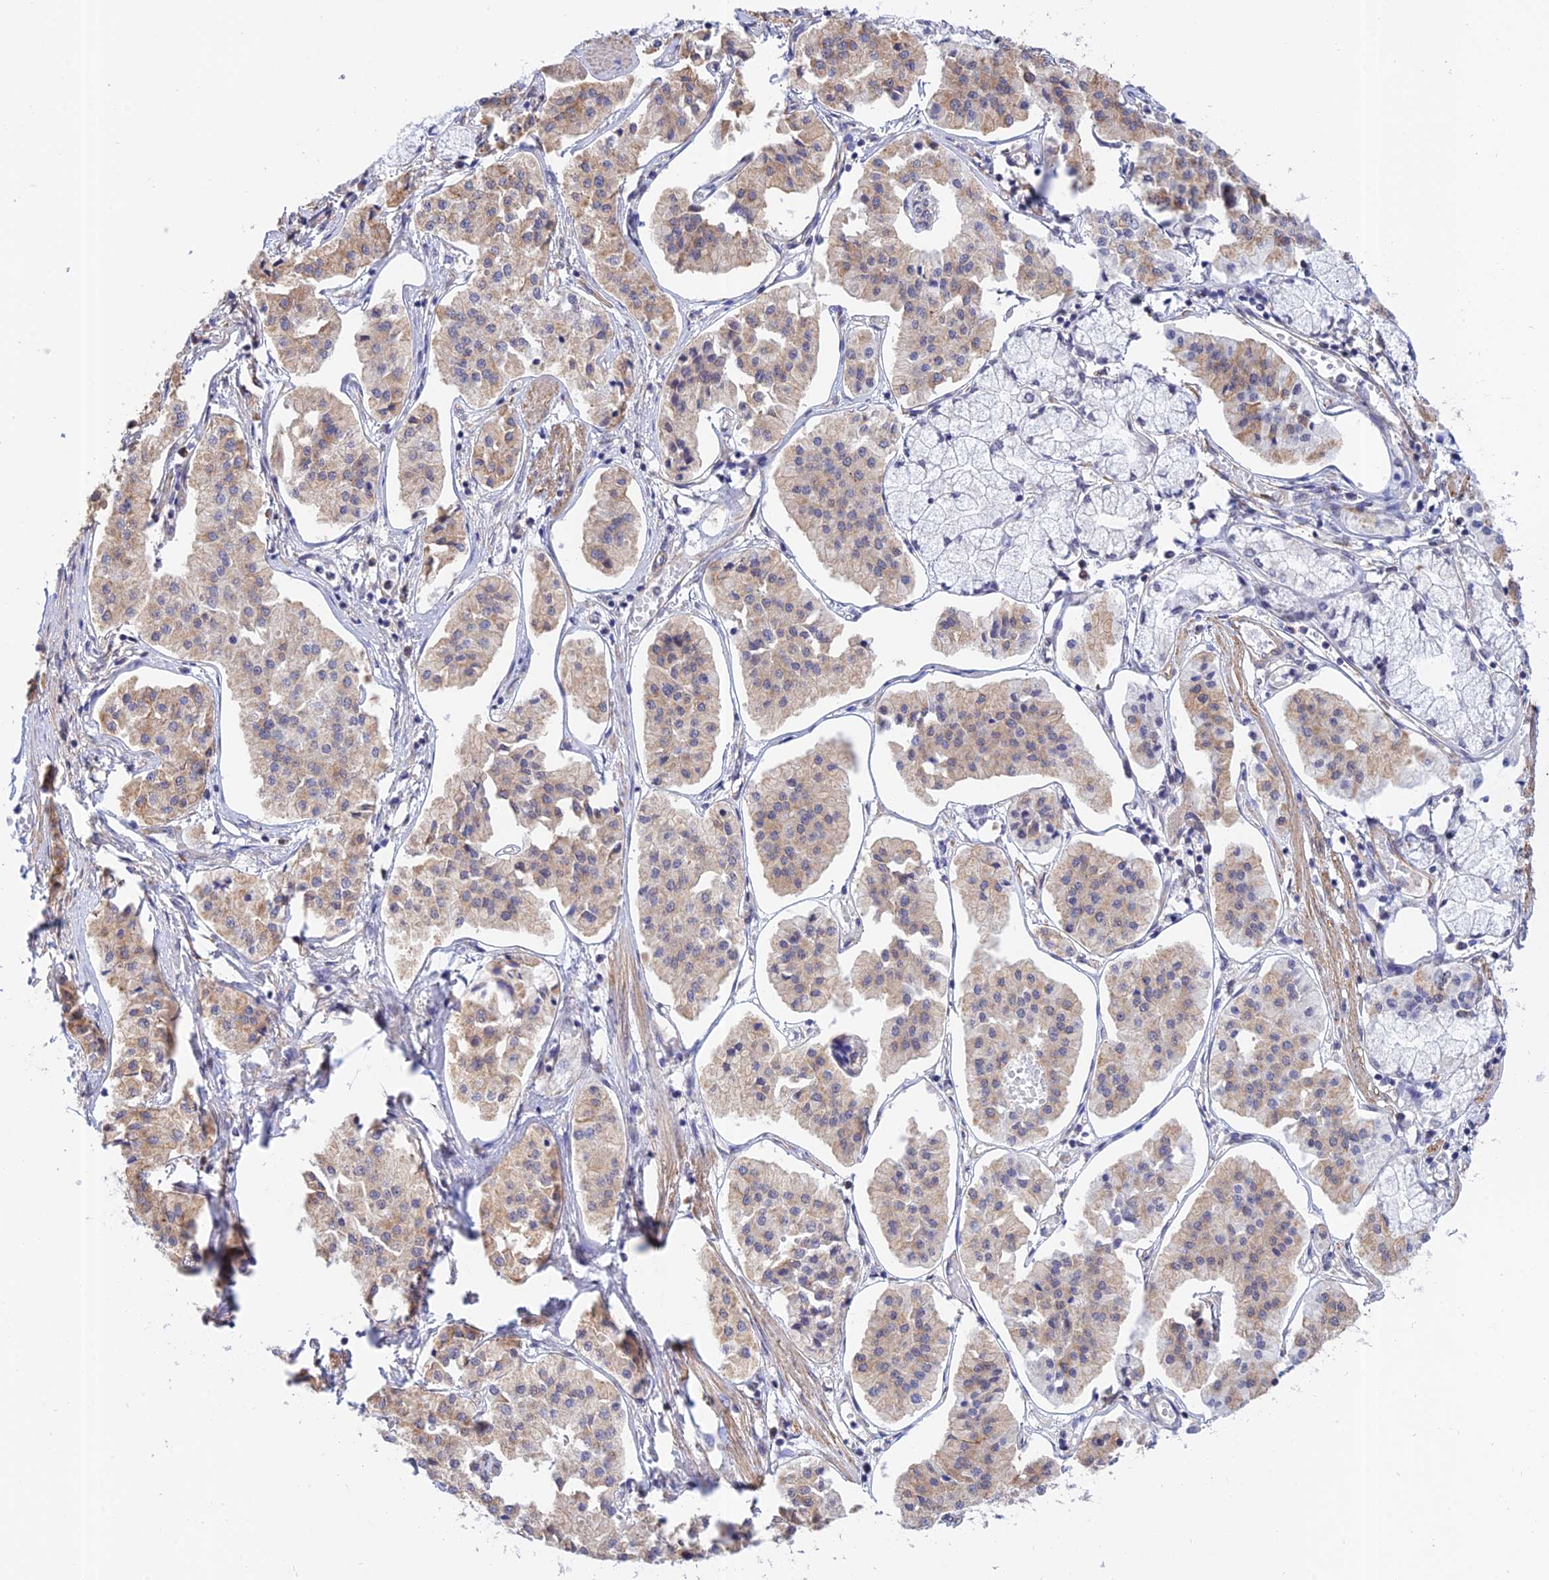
{"staining": {"intensity": "weak", "quantity": "25%-75%", "location": "cytoplasmic/membranous"}, "tissue": "pancreatic cancer", "cell_type": "Tumor cells", "image_type": "cancer", "snomed": [{"axis": "morphology", "description": "Adenocarcinoma, NOS"}, {"axis": "topography", "description": "Pancreas"}], "caption": "Immunohistochemical staining of adenocarcinoma (pancreatic) demonstrates low levels of weak cytoplasmic/membranous expression in approximately 25%-75% of tumor cells. (DAB IHC with brightfield microscopy, high magnification).", "gene": "PAGR1", "patient": {"sex": "female", "age": 50}}